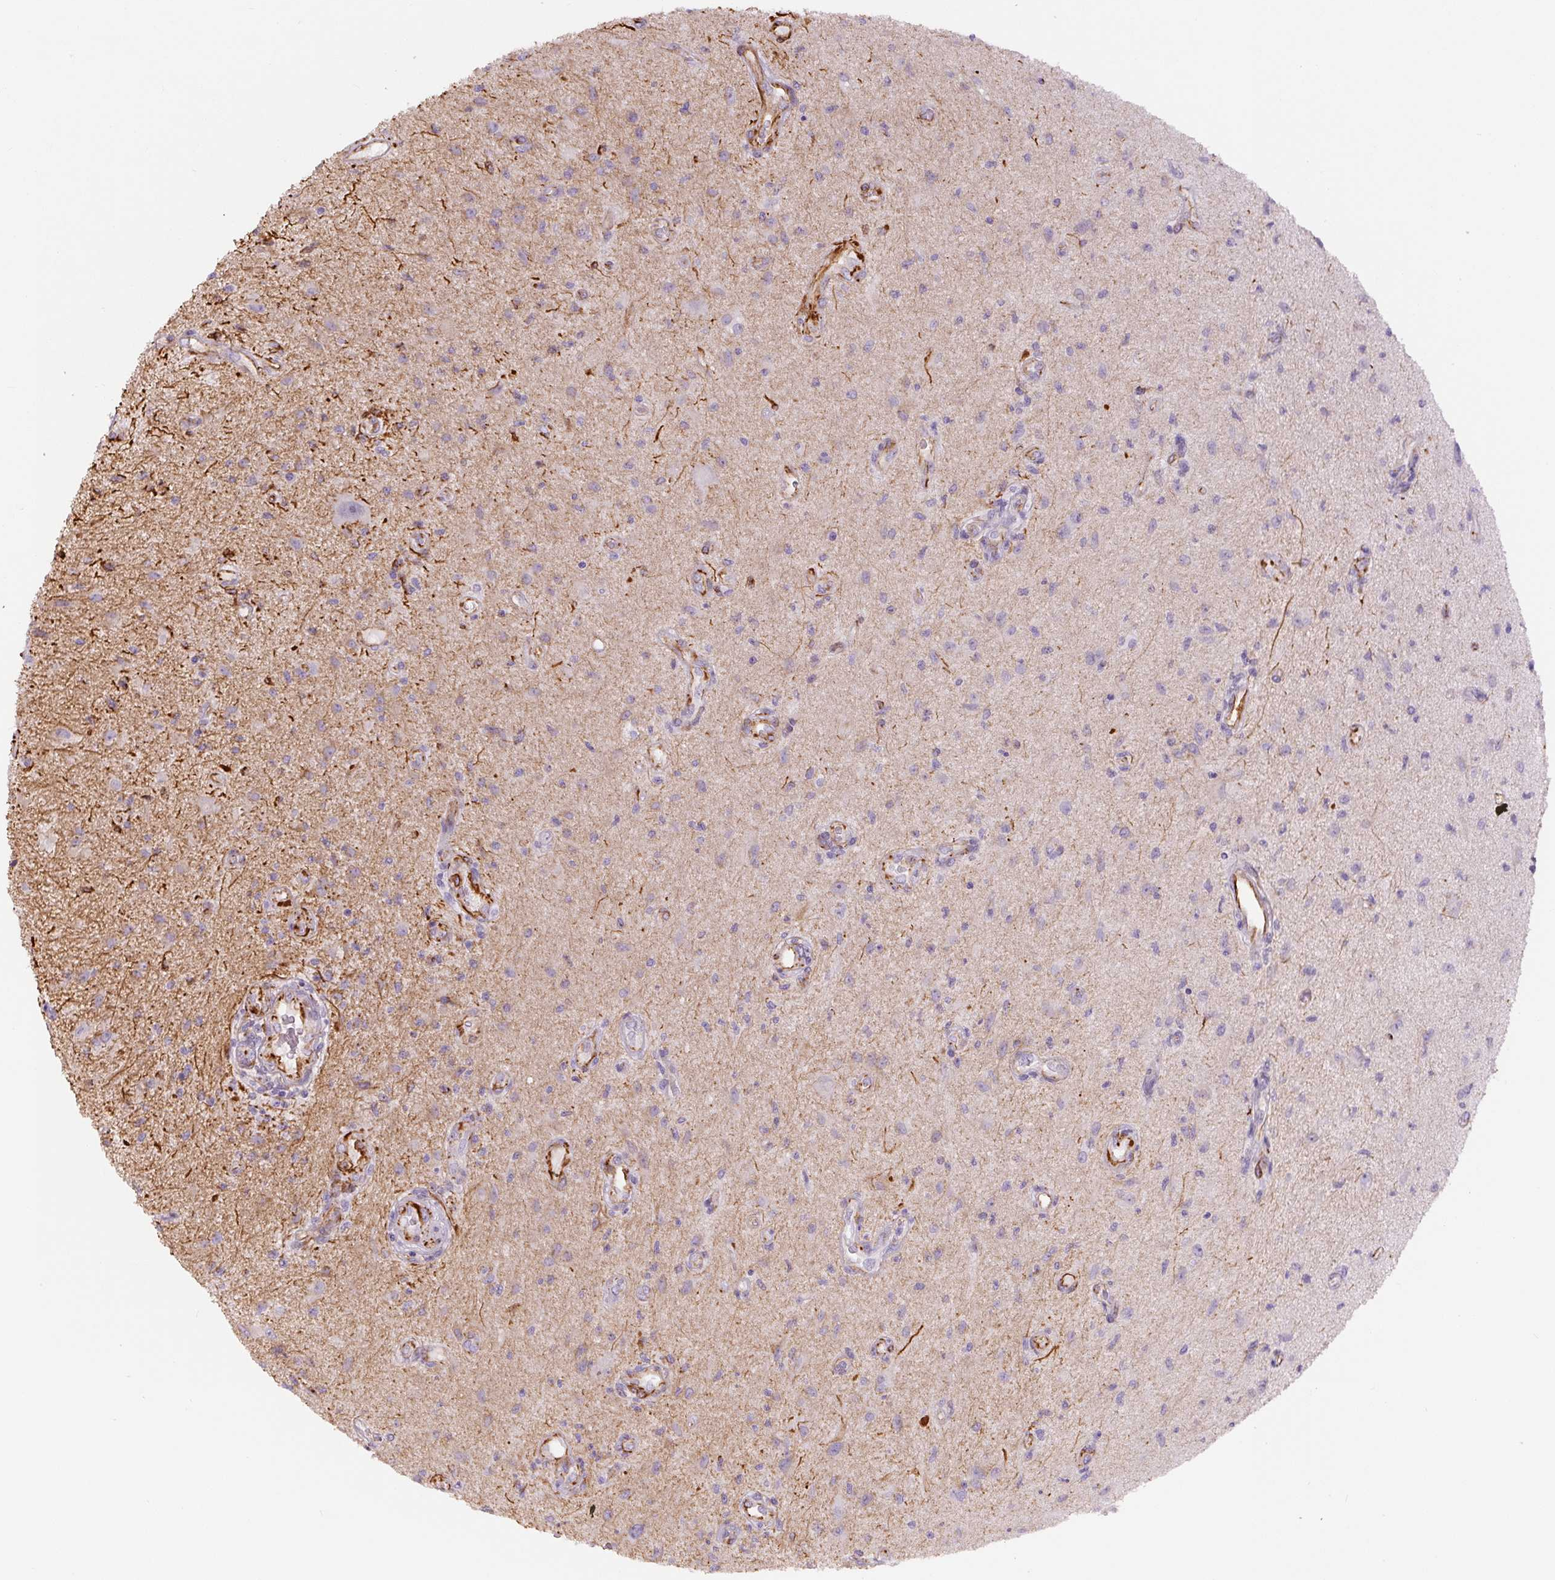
{"staining": {"intensity": "negative", "quantity": "none", "location": "none"}, "tissue": "glioma", "cell_type": "Tumor cells", "image_type": "cancer", "snomed": [{"axis": "morphology", "description": "Glioma, malignant, High grade"}, {"axis": "topography", "description": "Brain"}], "caption": "Immunohistochemistry (IHC) micrograph of neoplastic tissue: malignant high-grade glioma stained with DAB displays no significant protein positivity in tumor cells.", "gene": "NES", "patient": {"sex": "male", "age": 67}}